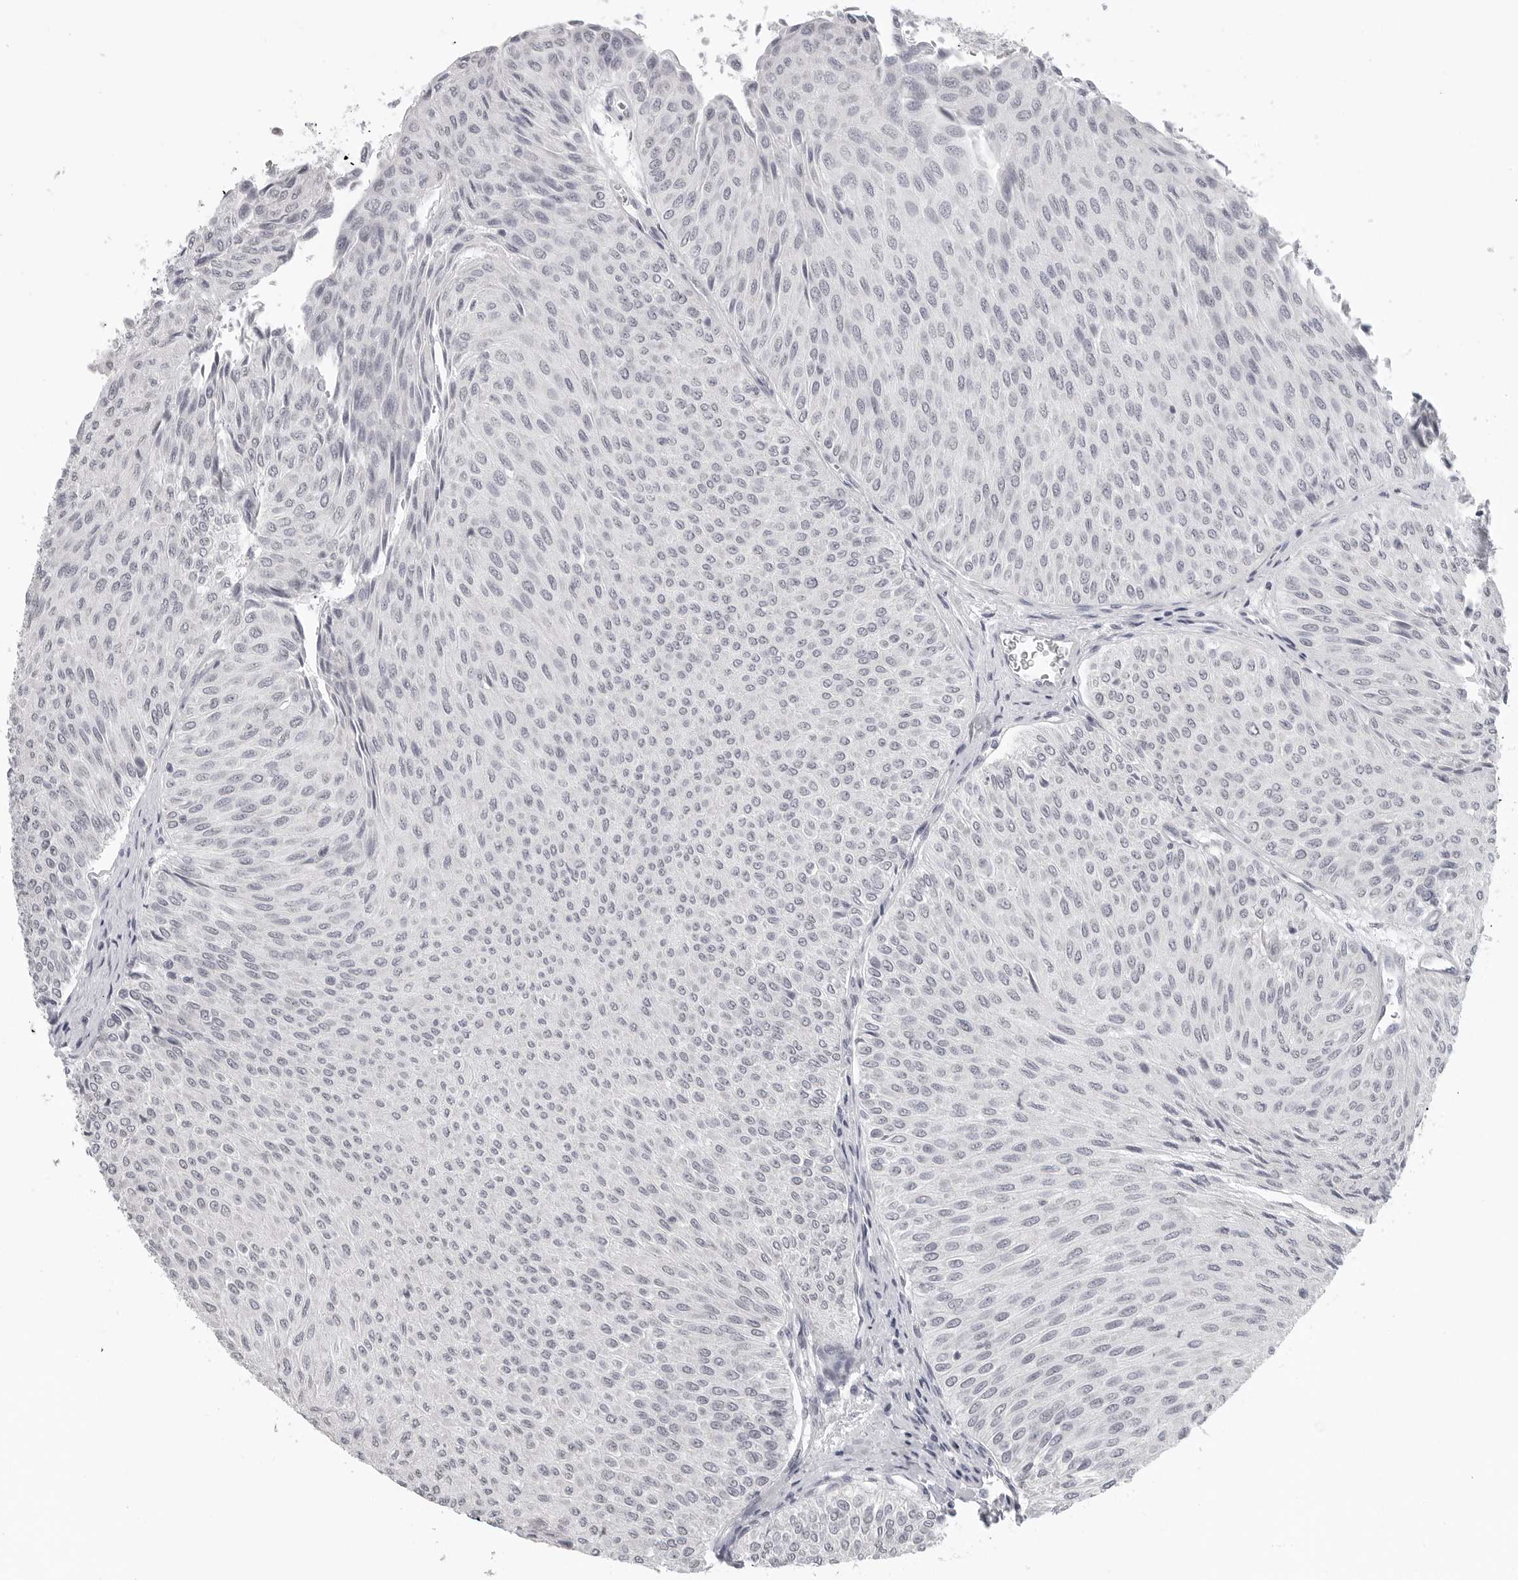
{"staining": {"intensity": "negative", "quantity": "none", "location": "none"}, "tissue": "urothelial cancer", "cell_type": "Tumor cells", "image_type": "cancer", "snomed": [{"axis": "morphology", "description": "Urothelial carcinoma, Low grade"}, {"axis": "topography", "description": "Urinary bladder"}], "caption": "Tumor cells show no significant expression in low-grade urothelial carcinoma.", "gene": "BPIFA1", "patient": {"sex": "male", "age": 78}}